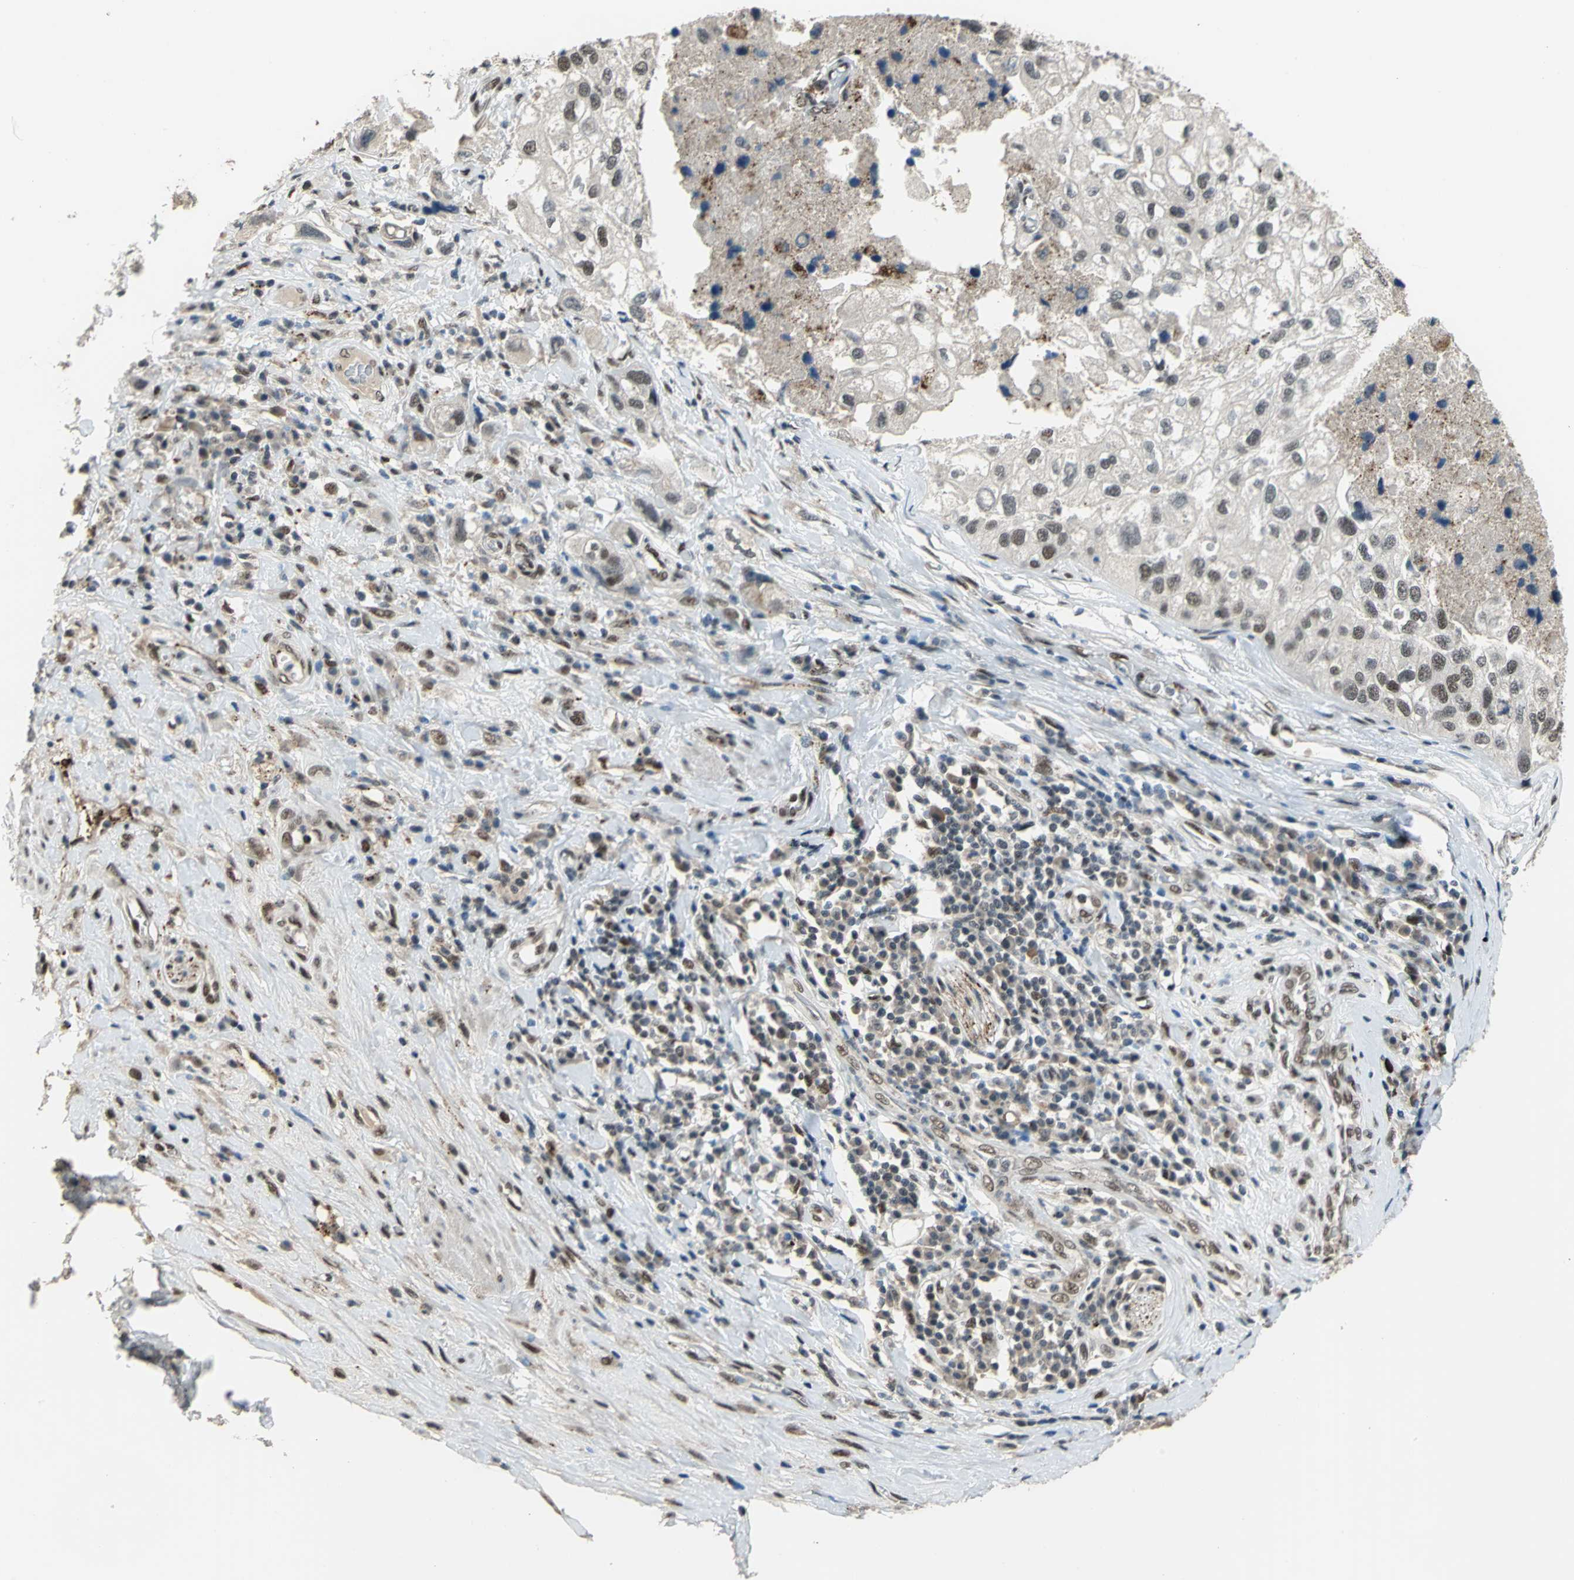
{"staining": {"intensity": "weak", "quantity": "25%-75%", "location": "nuclear"}, "tissue": "urothelial cancer", "cell_type": "Tumor cells", "image_type": "cancer", "snomed": [{"axis": "morphology", "description": "Urothelial carcinoma, High grade"}, {"axis": "topography", "description": "Urinary bladder"}], "caption": "The photomicrograph displays staining of high-grade urothelial carcinoma, revealing weak nuclear protein expression (brown color) within tumor cells.", "gene": "ELF2", "patient": {"sex": "female", "age": 64}}